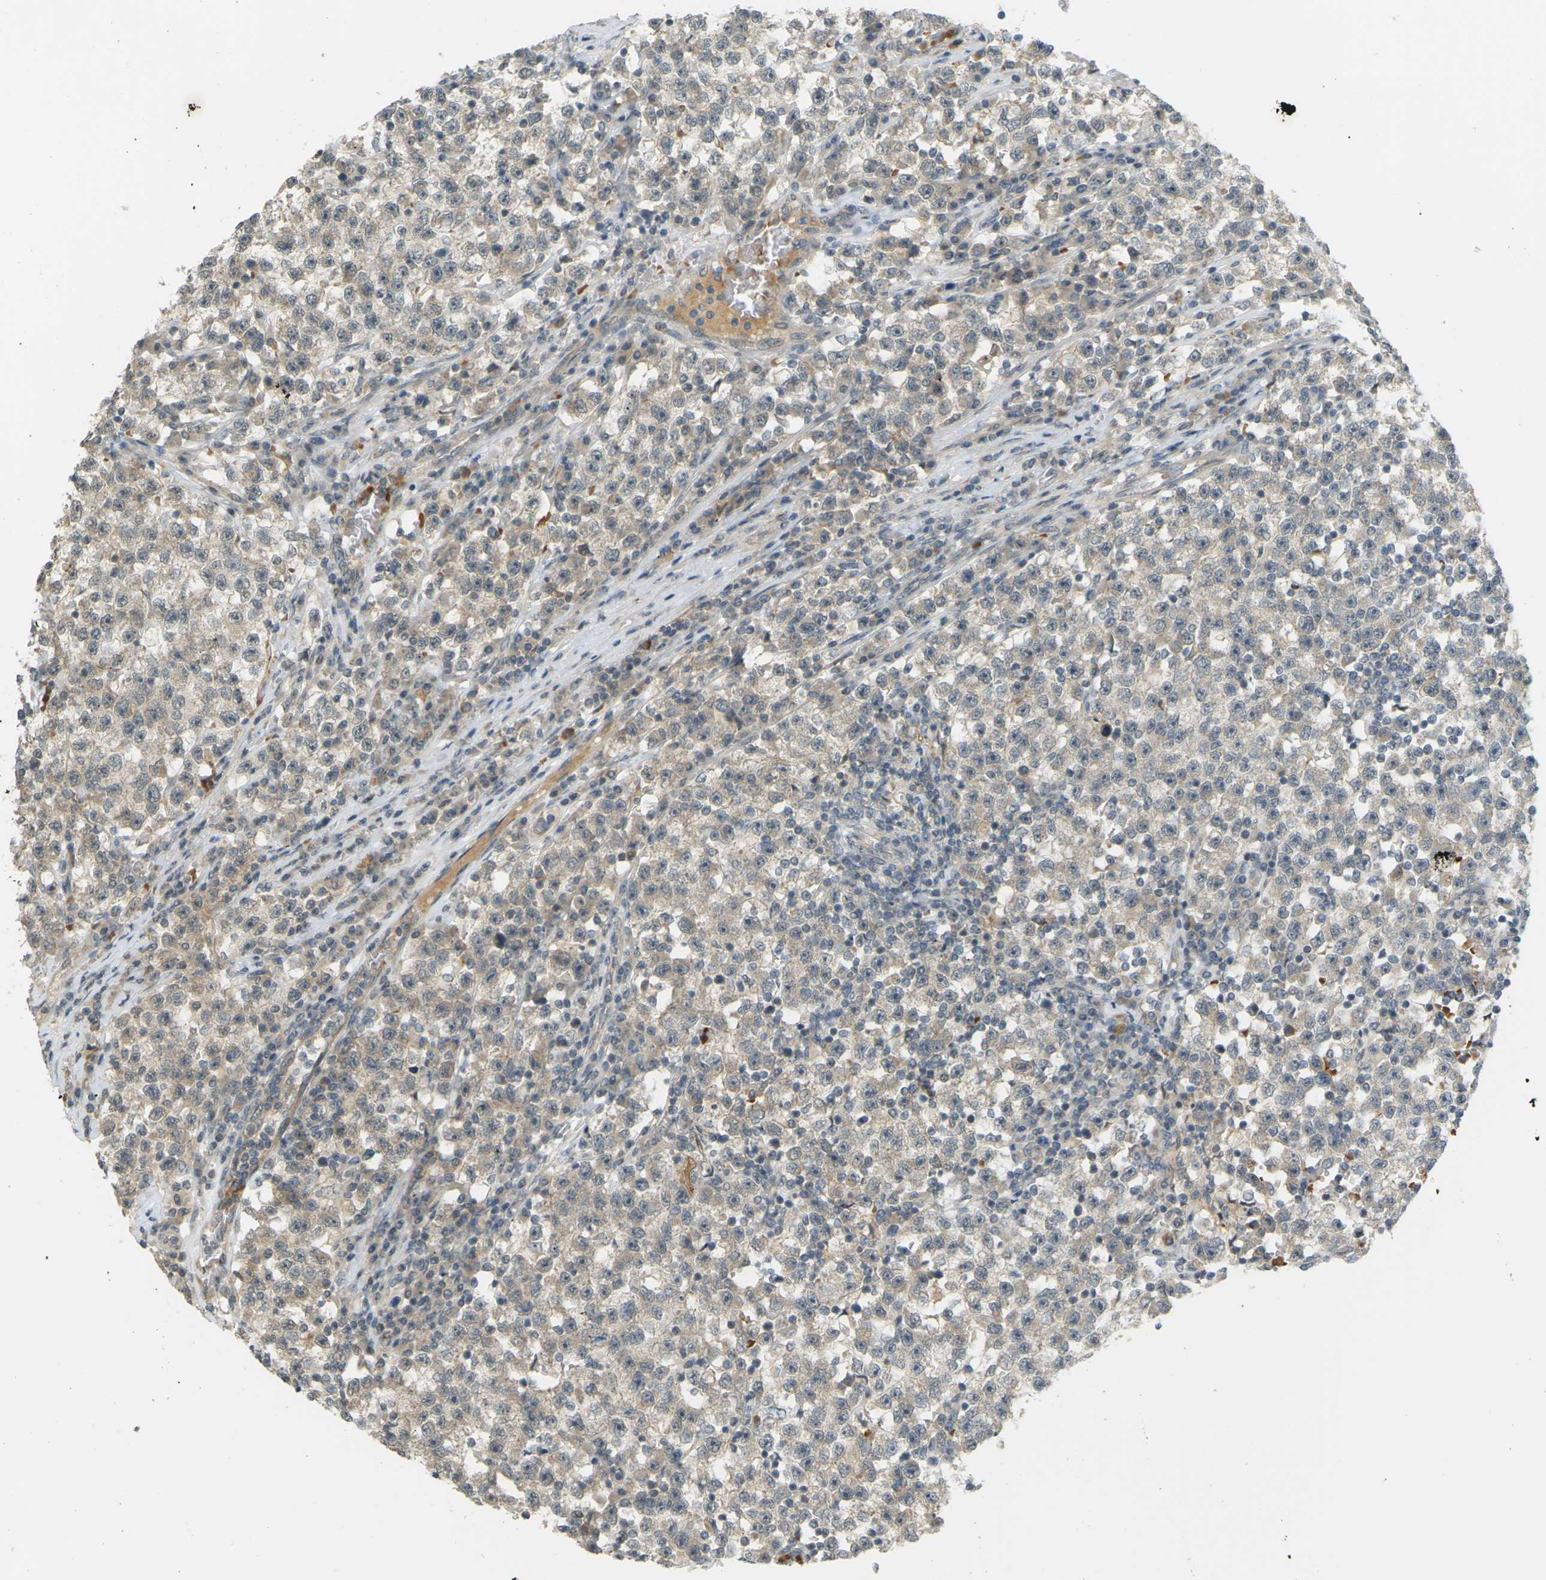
{"staining": {"intensity": "weak", "quantity": ">75%", "location": "cytoplasmic/membranous"}, "tissue": "testis cancer", "cell_type": "Tumor cells", "image_type": "cancer", "snomed": [{"axis": "morphology", "description": "Seminoma, NOS"}, {"axis": "topography", "description": "Testis"}], "caption": "Protein analysis of testis seminoma tissue reveals weak cytoplasmic/membranous expression in about >75% of tumor cells.", "gene": "SOCS6", "patient": {"sex": "male", "age": 22}}